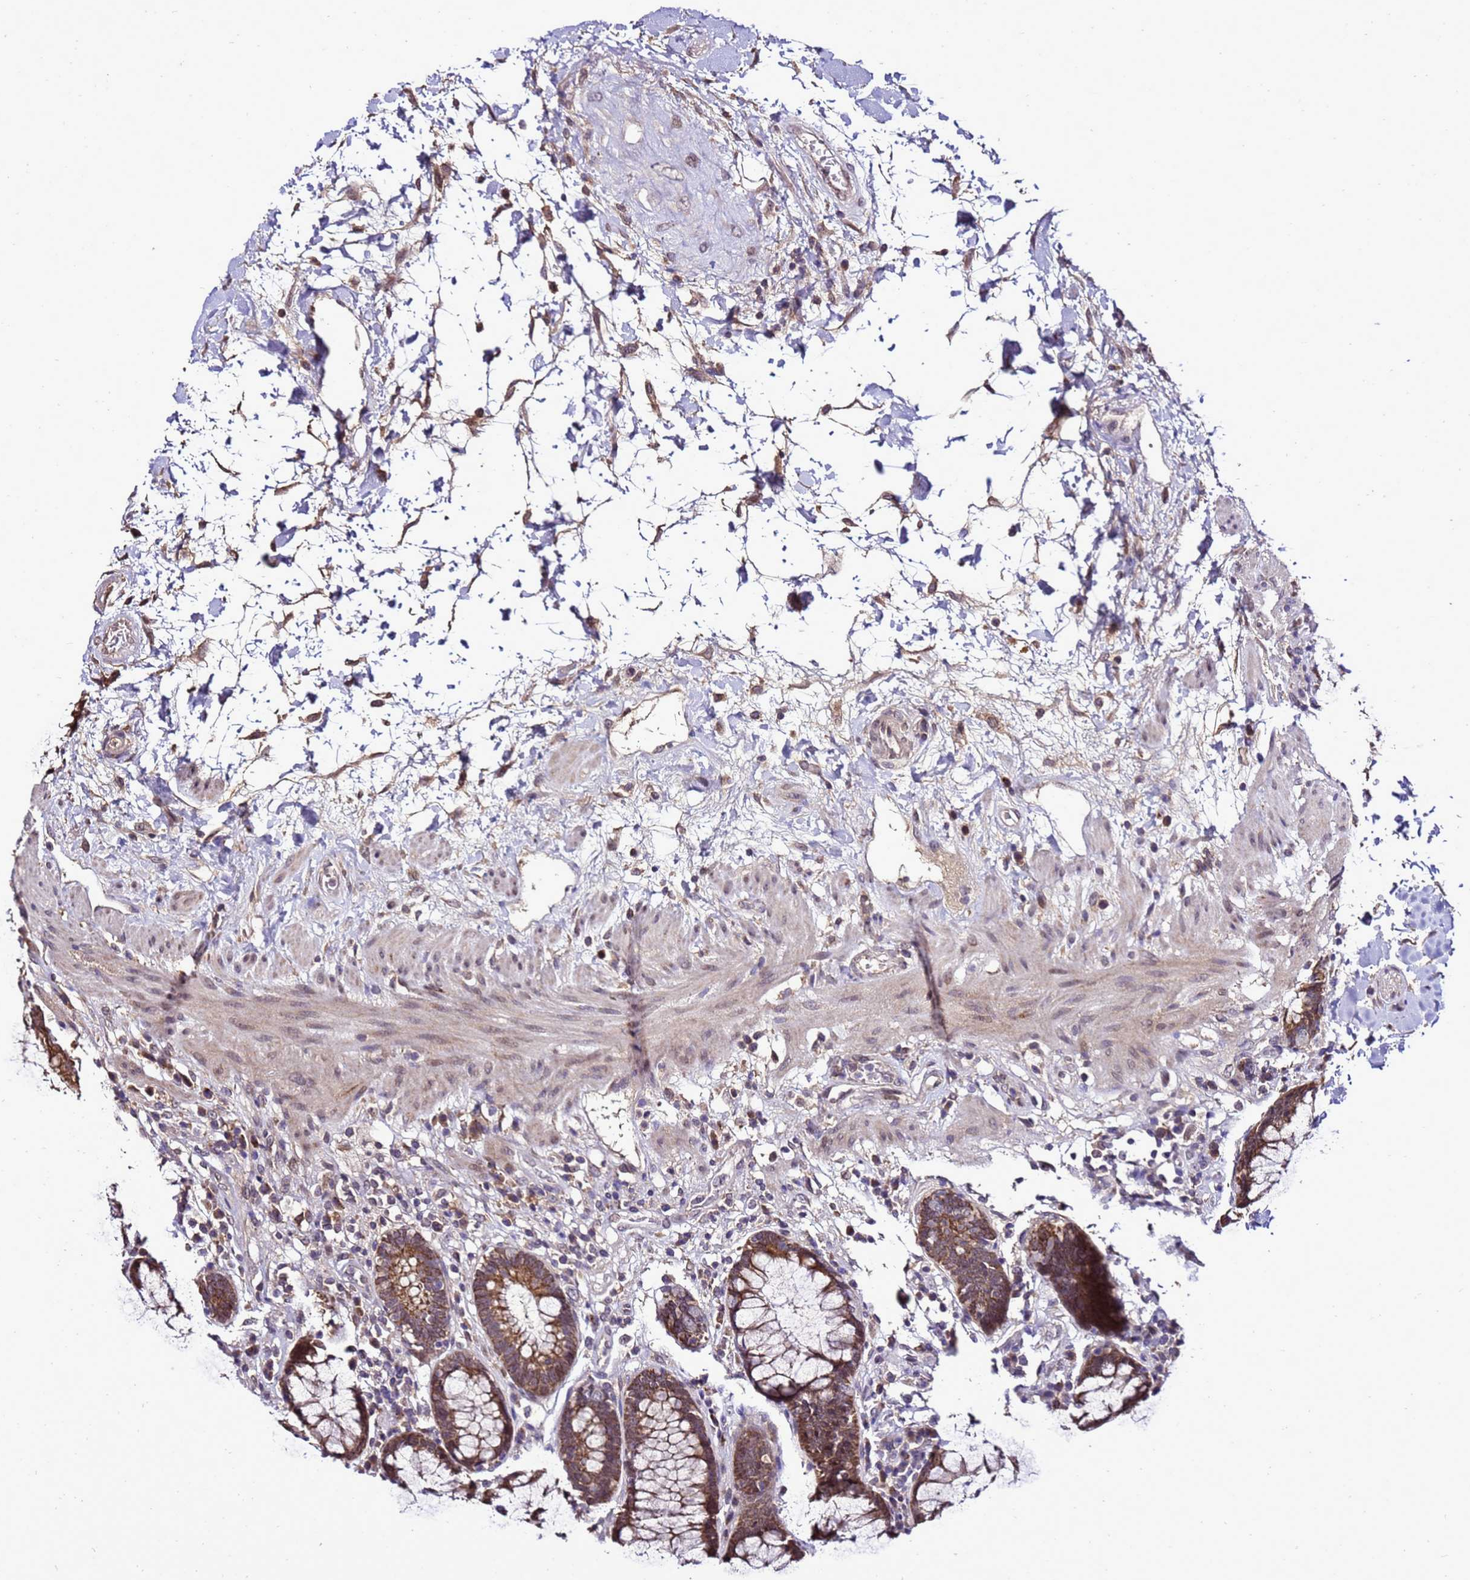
{"staining": {"intensity": "strong", "quantity": ">75%", "location": "cytoplasmic/membranous"}, "tissue": "rectum", "cell_type": "Glandular cells", "image_type": "normal", "snomed": [{"axis": "morphology", "description": "Normal tissue, NOS"}, {"axis": "topography", "description": "Rectum"}], "caption": "Protein expression analysis of benign human rectum reveals strong cytoplasmic/membranous staining in about >75% of glandular cells.", "gene": "ZNF329", "patient": {"sex": "male", "age": 64}}